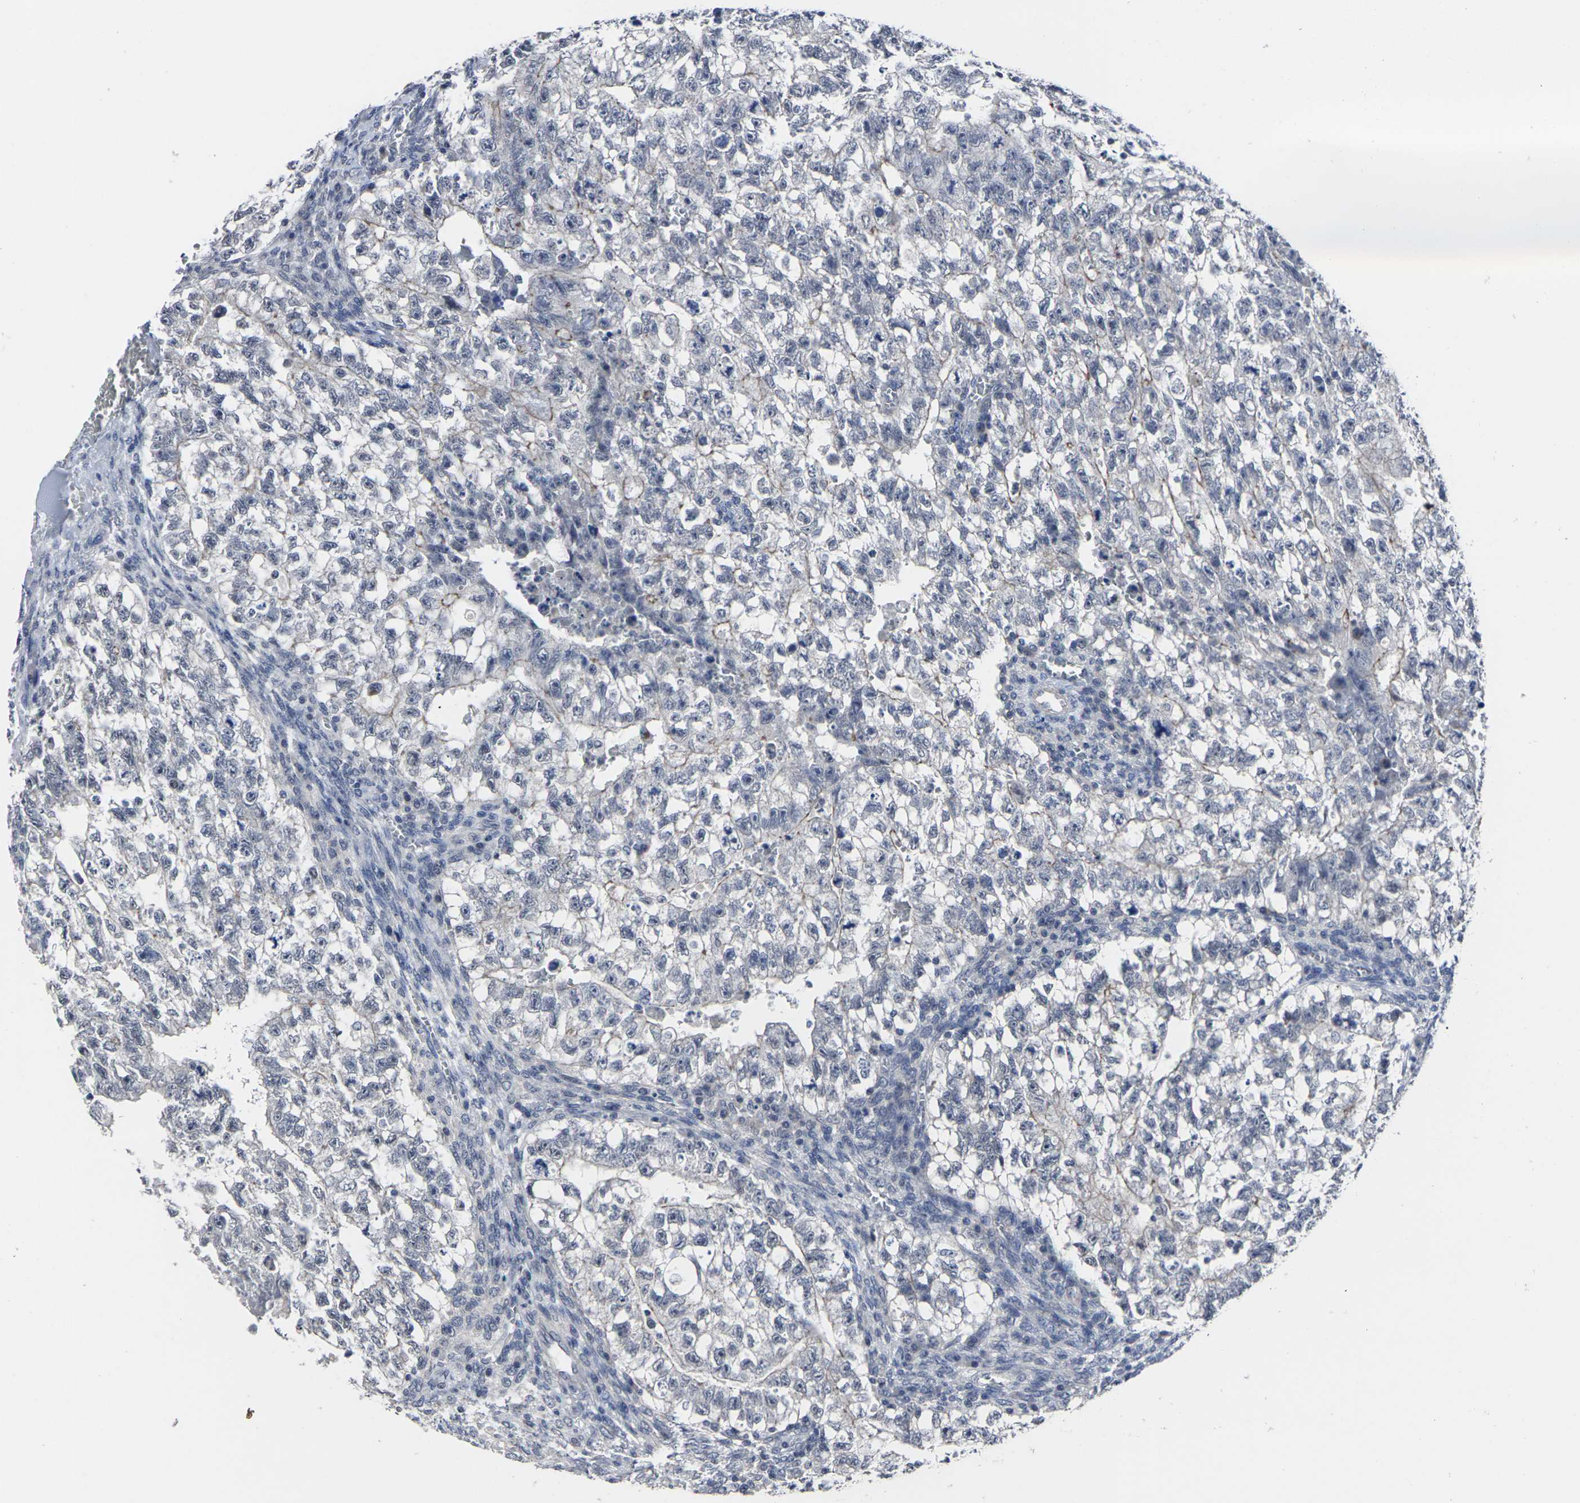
{"staining": {"intensity": "negative", "quantity": "none", "location": "none"}, "tissue": "testis cancer", "cell_type": "Tumor cells", "image_type": "cancer", "snomed": [{"axis": "morphology", "description": "Seminoma, NOS"}, {"axis": "morphology", "description": "Carcinoma, Embryonal, NOS"}, {"axis": "topography", "description": "Testis"}], "caption": "The photomicrograph displays no staining of tumor cells in testis seminoma.", "gene": "MSANTD4", "patient": {"sex": "male", "age": 38}}